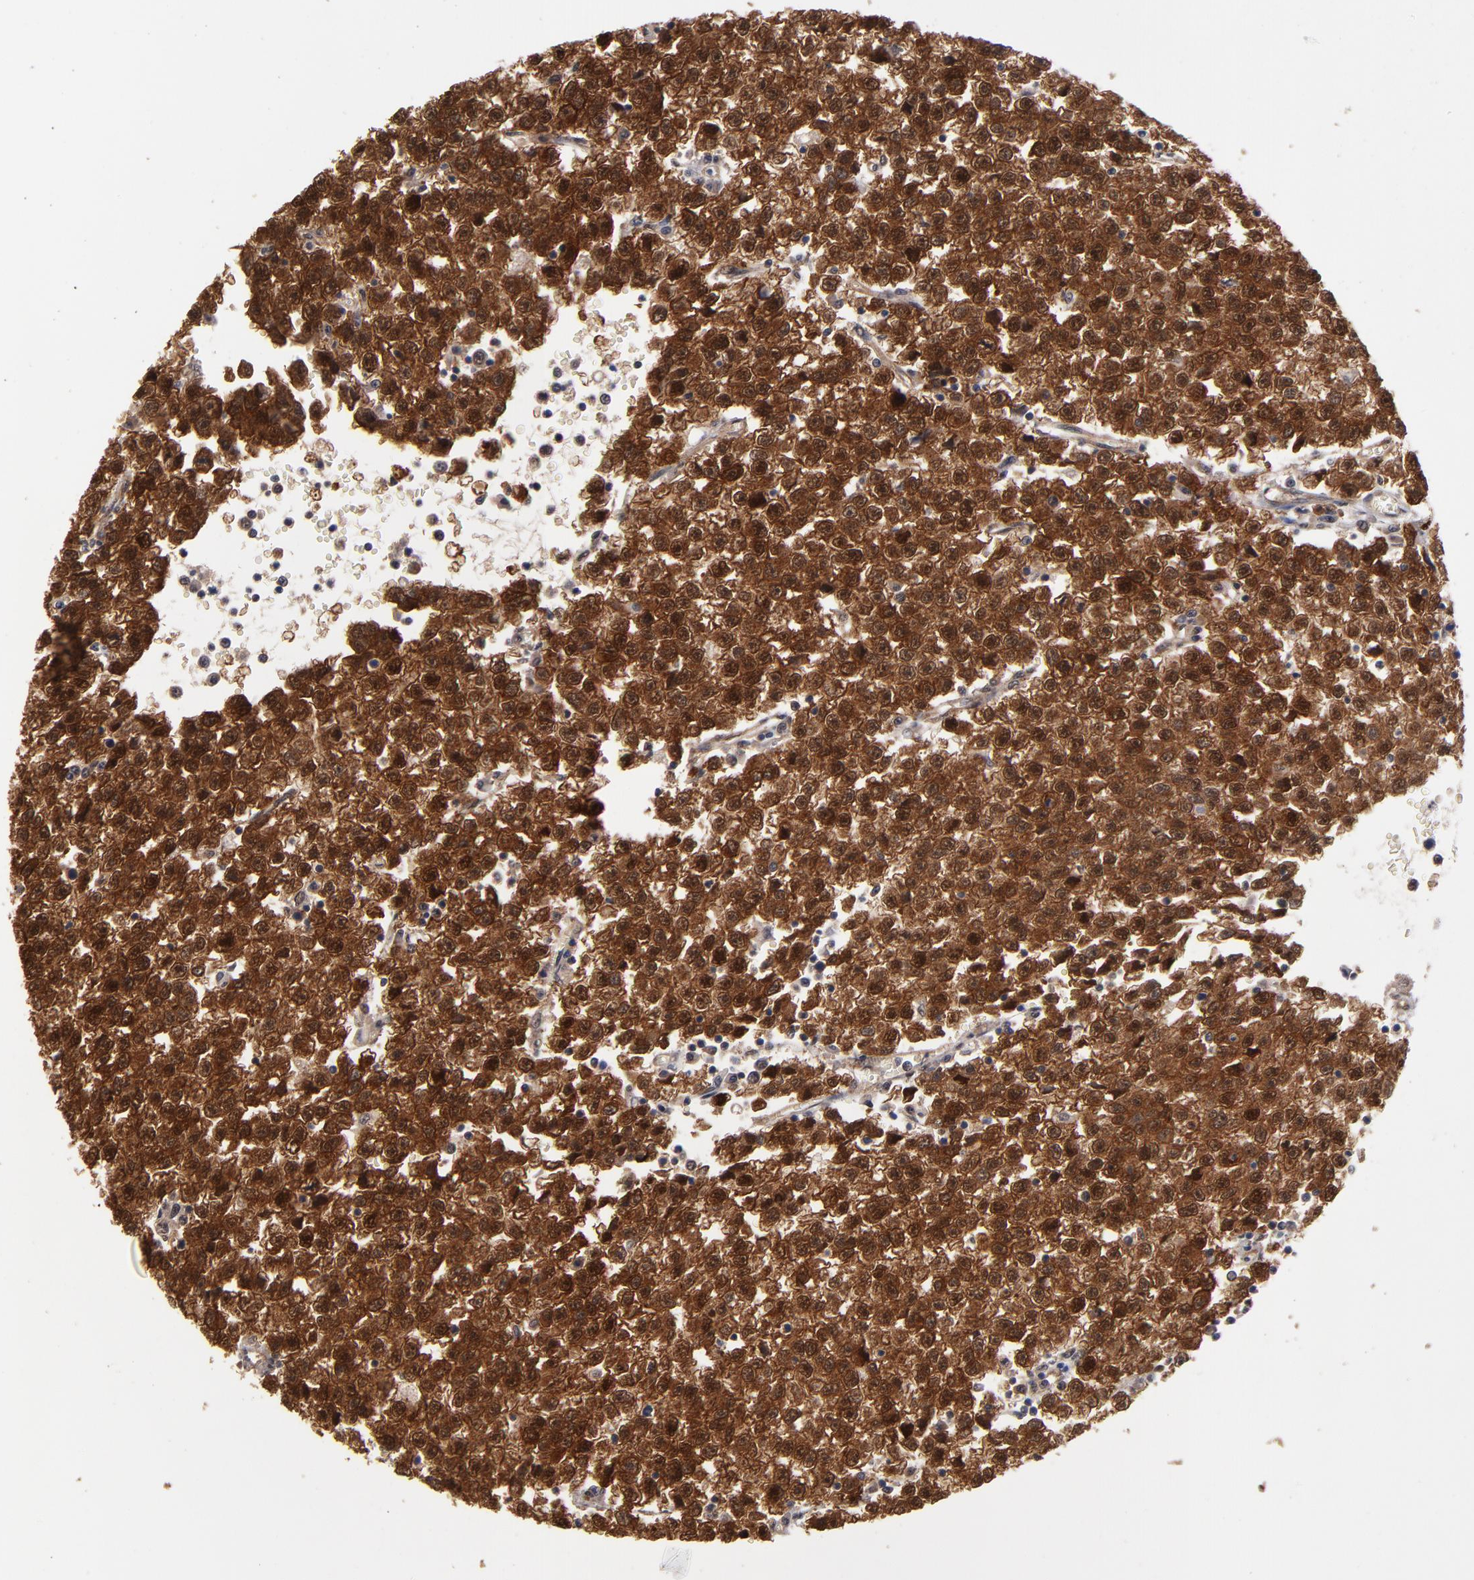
{"staining": {"intensity": "strong", "quantity": ">75%", "location": "cytoplasmic/membranous,nuclear"}, "tissue": "testis cancer", "cell_type": "Tumor cells", "image_type": "cancer", "snomed": [{"axis": "morphology", "description": "Seminoma, NOS"}, {"axis": "topography", "description": "Testis"}], "caption": "The image displays a brown stain indicating the presence of a protein in the cytoplasmic/membranous and nuclear of tumor cells in testis seminoma.", "gene": "HUWE1", "patient": {"sex": "male", "age": 35}}